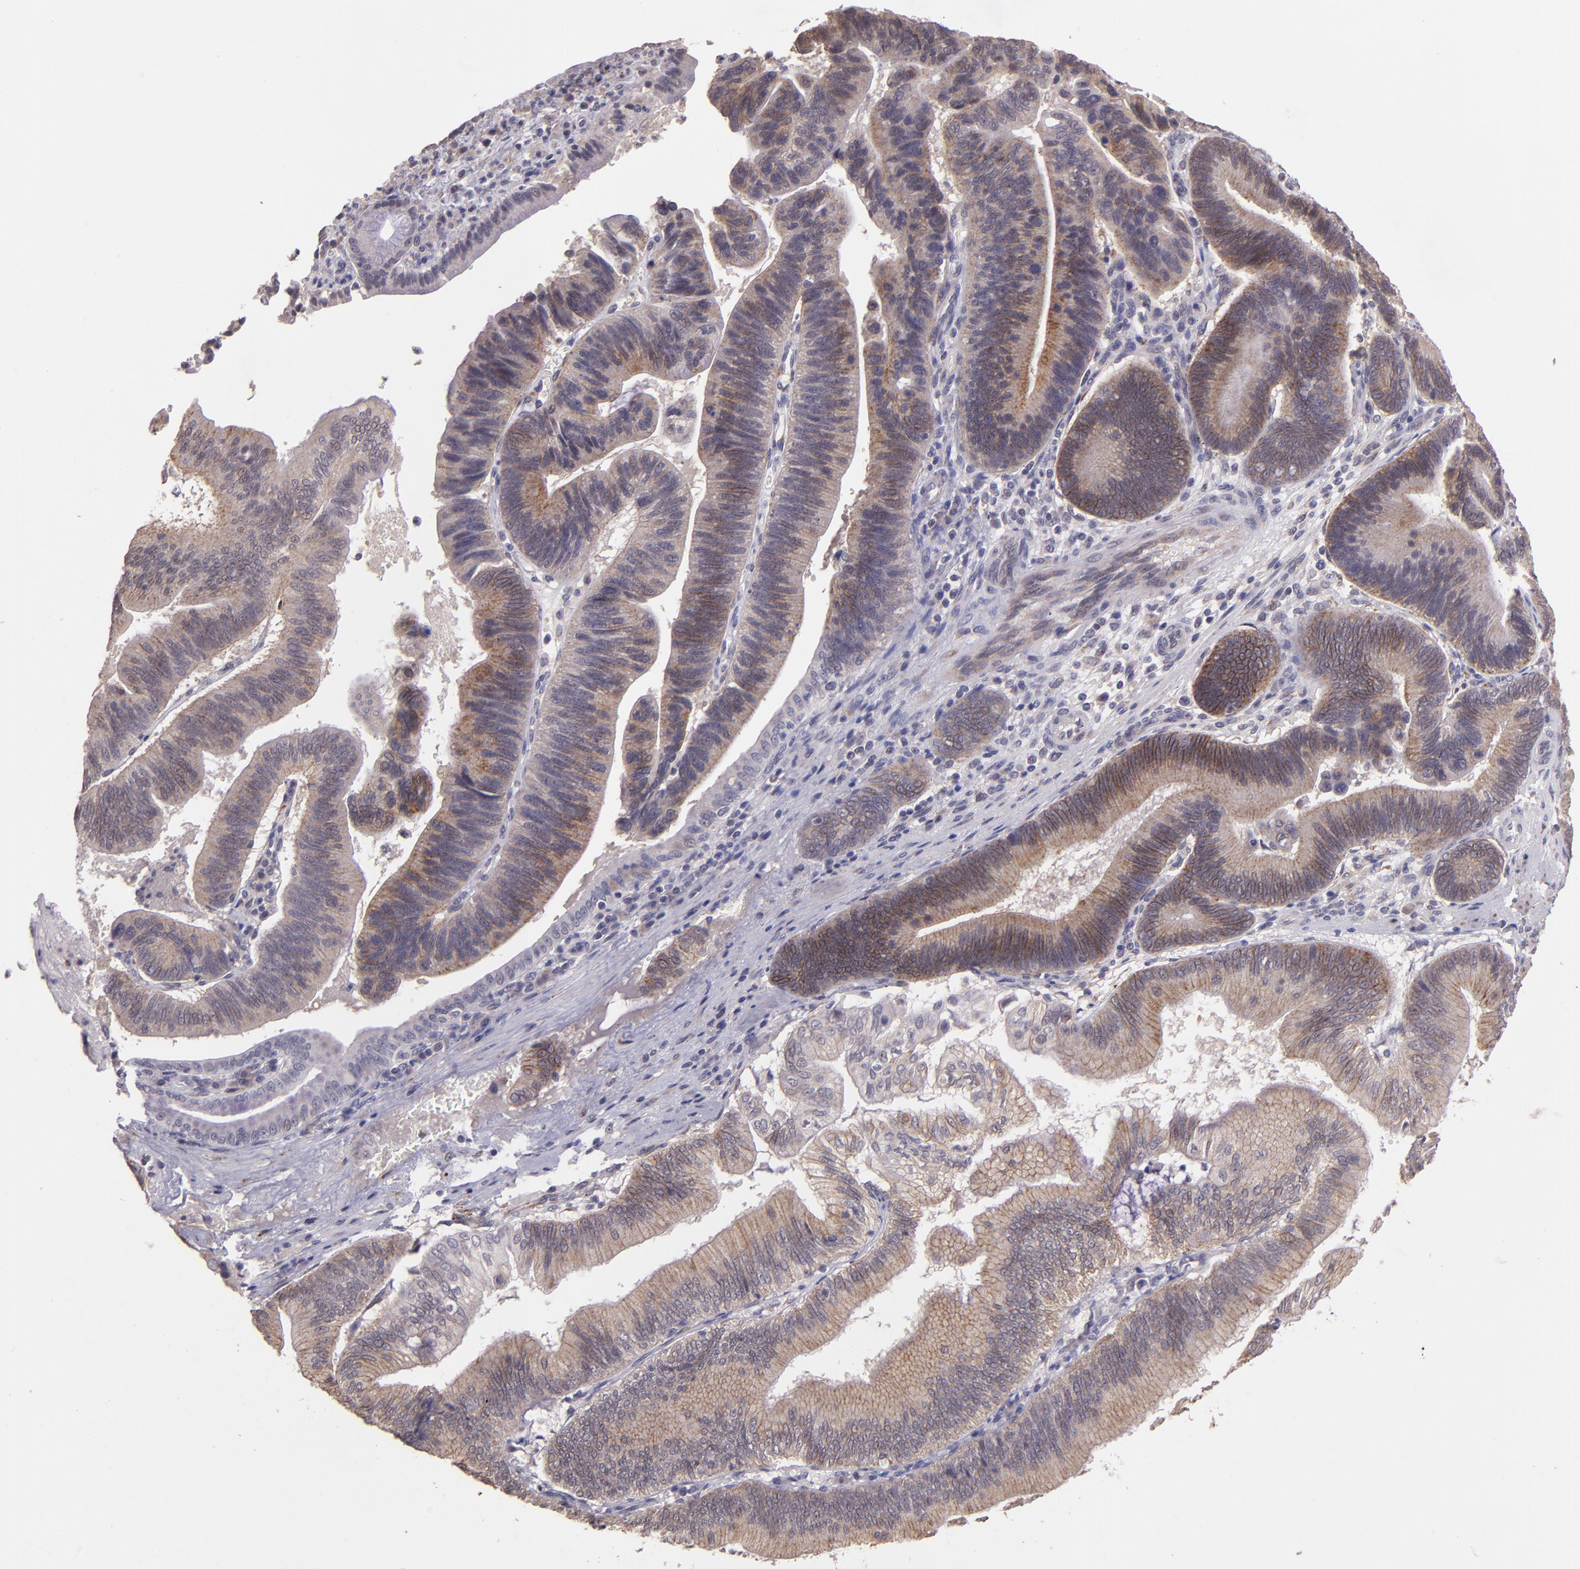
{"staining": {"intensity": "moderate", "quantity": ">75%", "location": "cytoplasmic/membranous"}, "tissue": "pancreatic cancer", "cell_type": "Tumor cells", "image_type": "cancer", "snomed": [{"axis": "morphology", "description": "Adenocarcinoma, NOS"}, {"axis": "topography", "description": "Pancreas"}], "caption": "The image exhibits immunohistochemical staining of pancreatic cancer (adenocarcinoma). There is moderate cytoplasmic/membranous positivity is seen in about >75% of tumor cells. Immunohistochemistry (ihc) stains the protein of interest in brown and the nuclei are stained blue.", "gene": "TAF7L", "patient": {"sex": "male", "age": 82}}